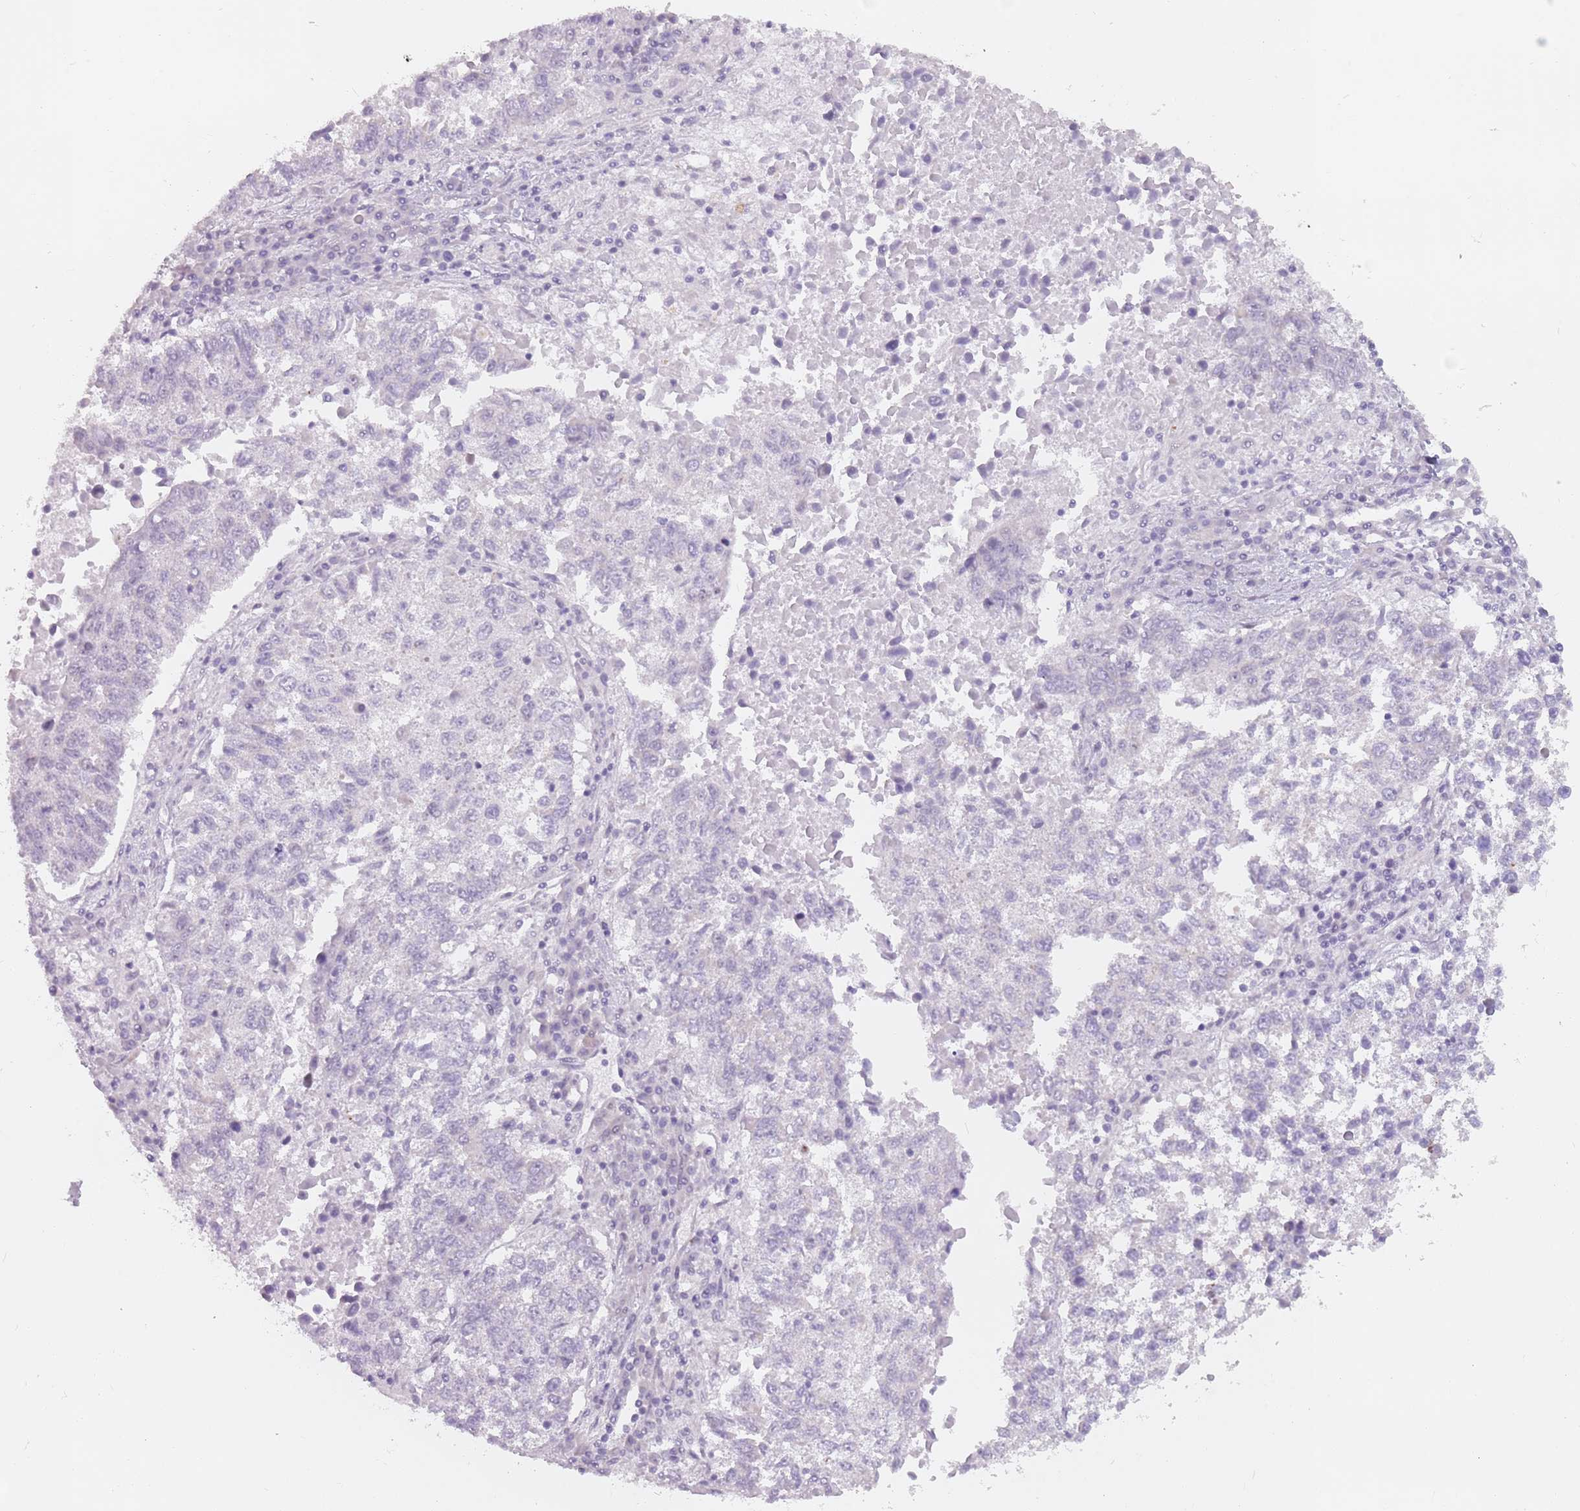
{"staining": {"intensity": "negative", "quantity": "none", "location": "none"}, "tissue": "lung cancer", "cell_type": "Tumor cells", "image_type": "cancer", "snomed": [{"axis": "morphology", "description": "Squamous cell carcinoma, NOS"}, {"axis": "topography", "description": "Lung"}], "caption": "There is no significant positivity in tumor cells of lung squamous cell carcinoma. (Brightfield microscopy of DAB immunohistochemistry at high magnification).", "gene": "PTCHD1", "patient": {"sex": "male", "age": 73}}